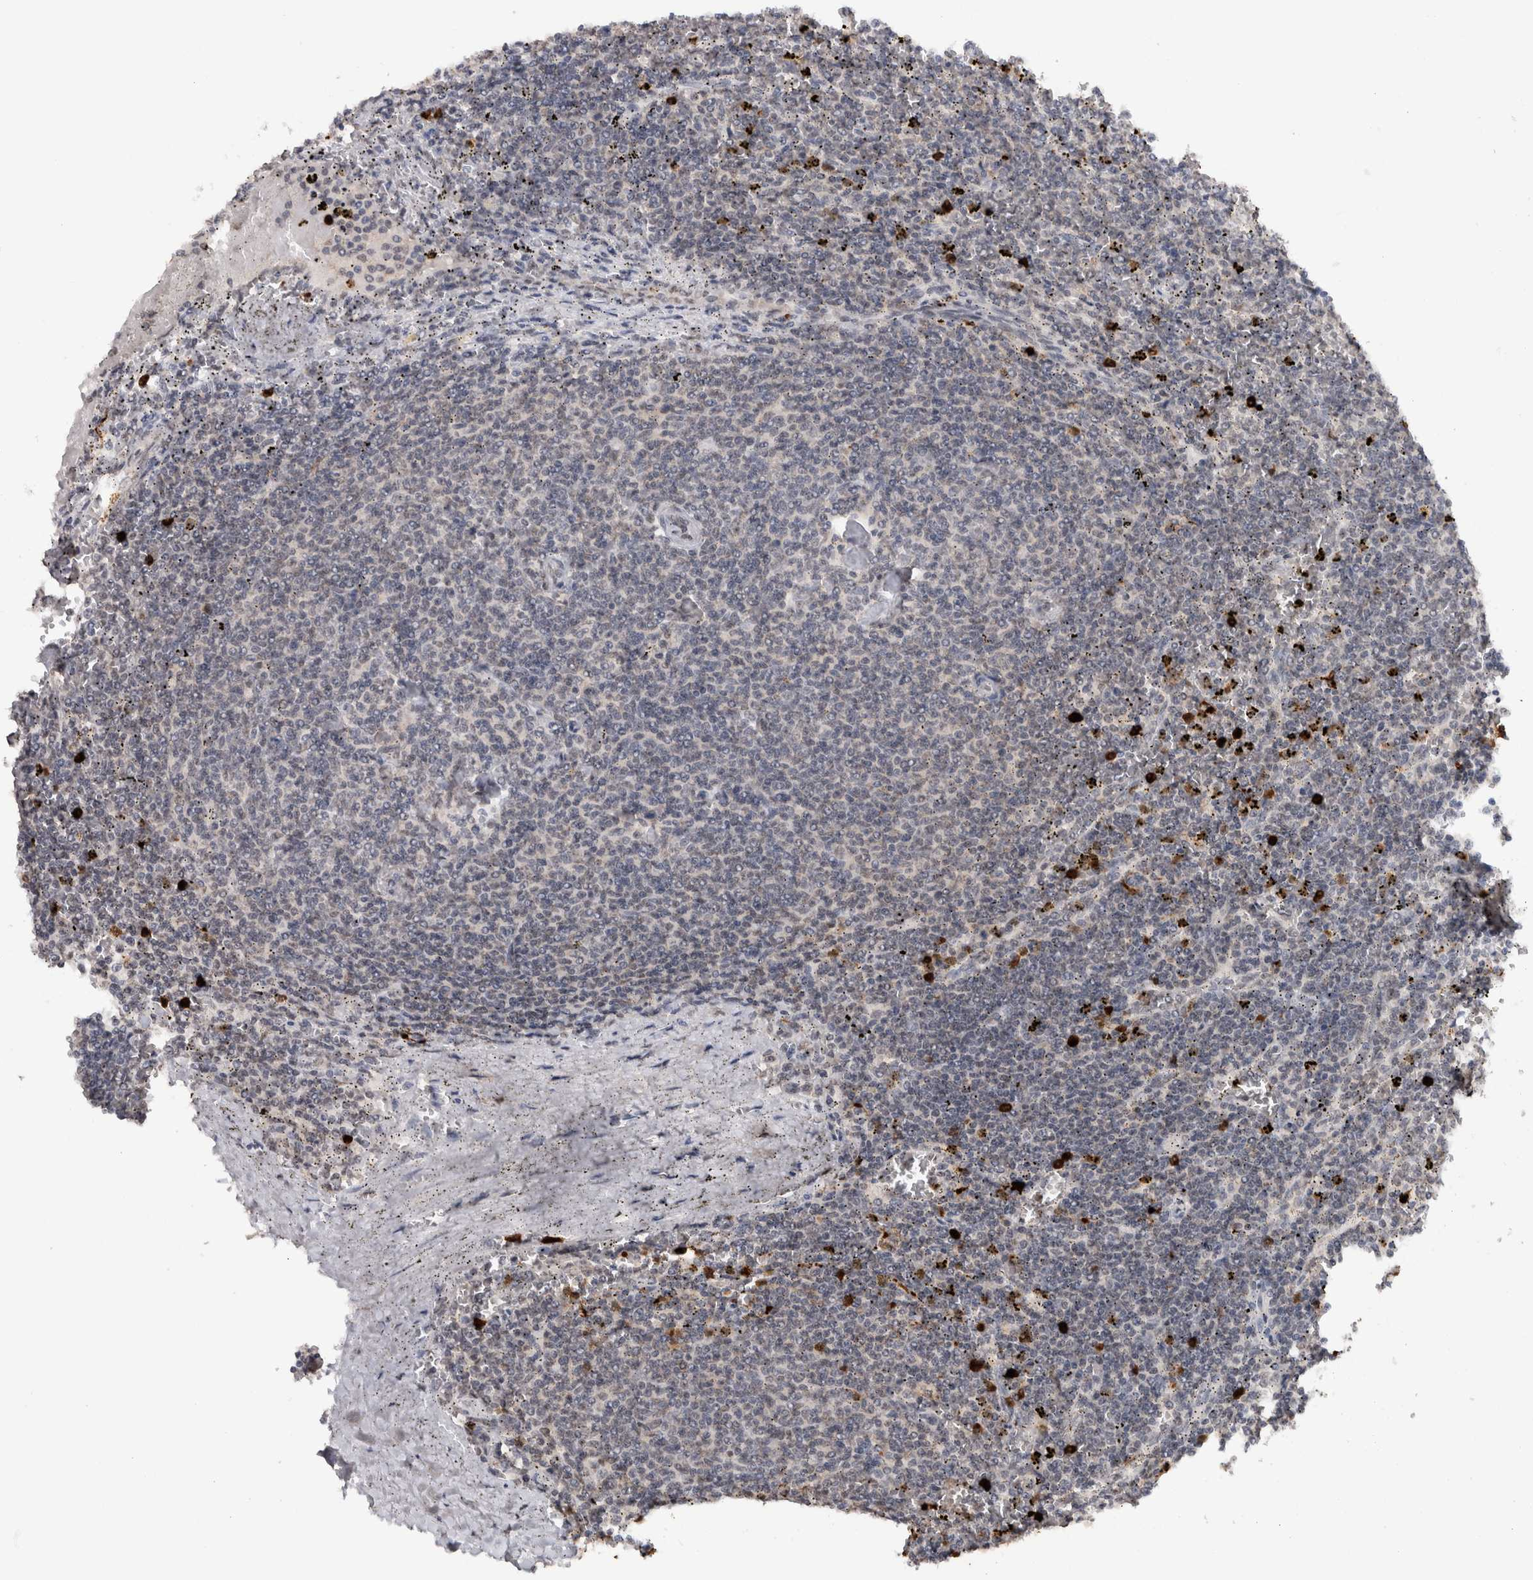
{"staining": {"intensity": "negative", "quantity": "none", "location": "none"}, "tissue": "lymphoma", "cell_type": "Tumor cells", "image_type": "cancer", "snomed": [{"axis": "morphology", "description": "Malignant lymphoma, non-Hodgkin's type, Low grade"}, {"axis": "topography", "description": "Spleen"}], "caption": "This image is of malignant lymphoma, non-Hodgkin's type (low-grade) stained with IHC to label a protein in brown with the nuclei are counter-stained blue. There is no expression in tumor cells.", "gene": "RPS6KA2", "patient": {"sex": "female", "age": 50}}